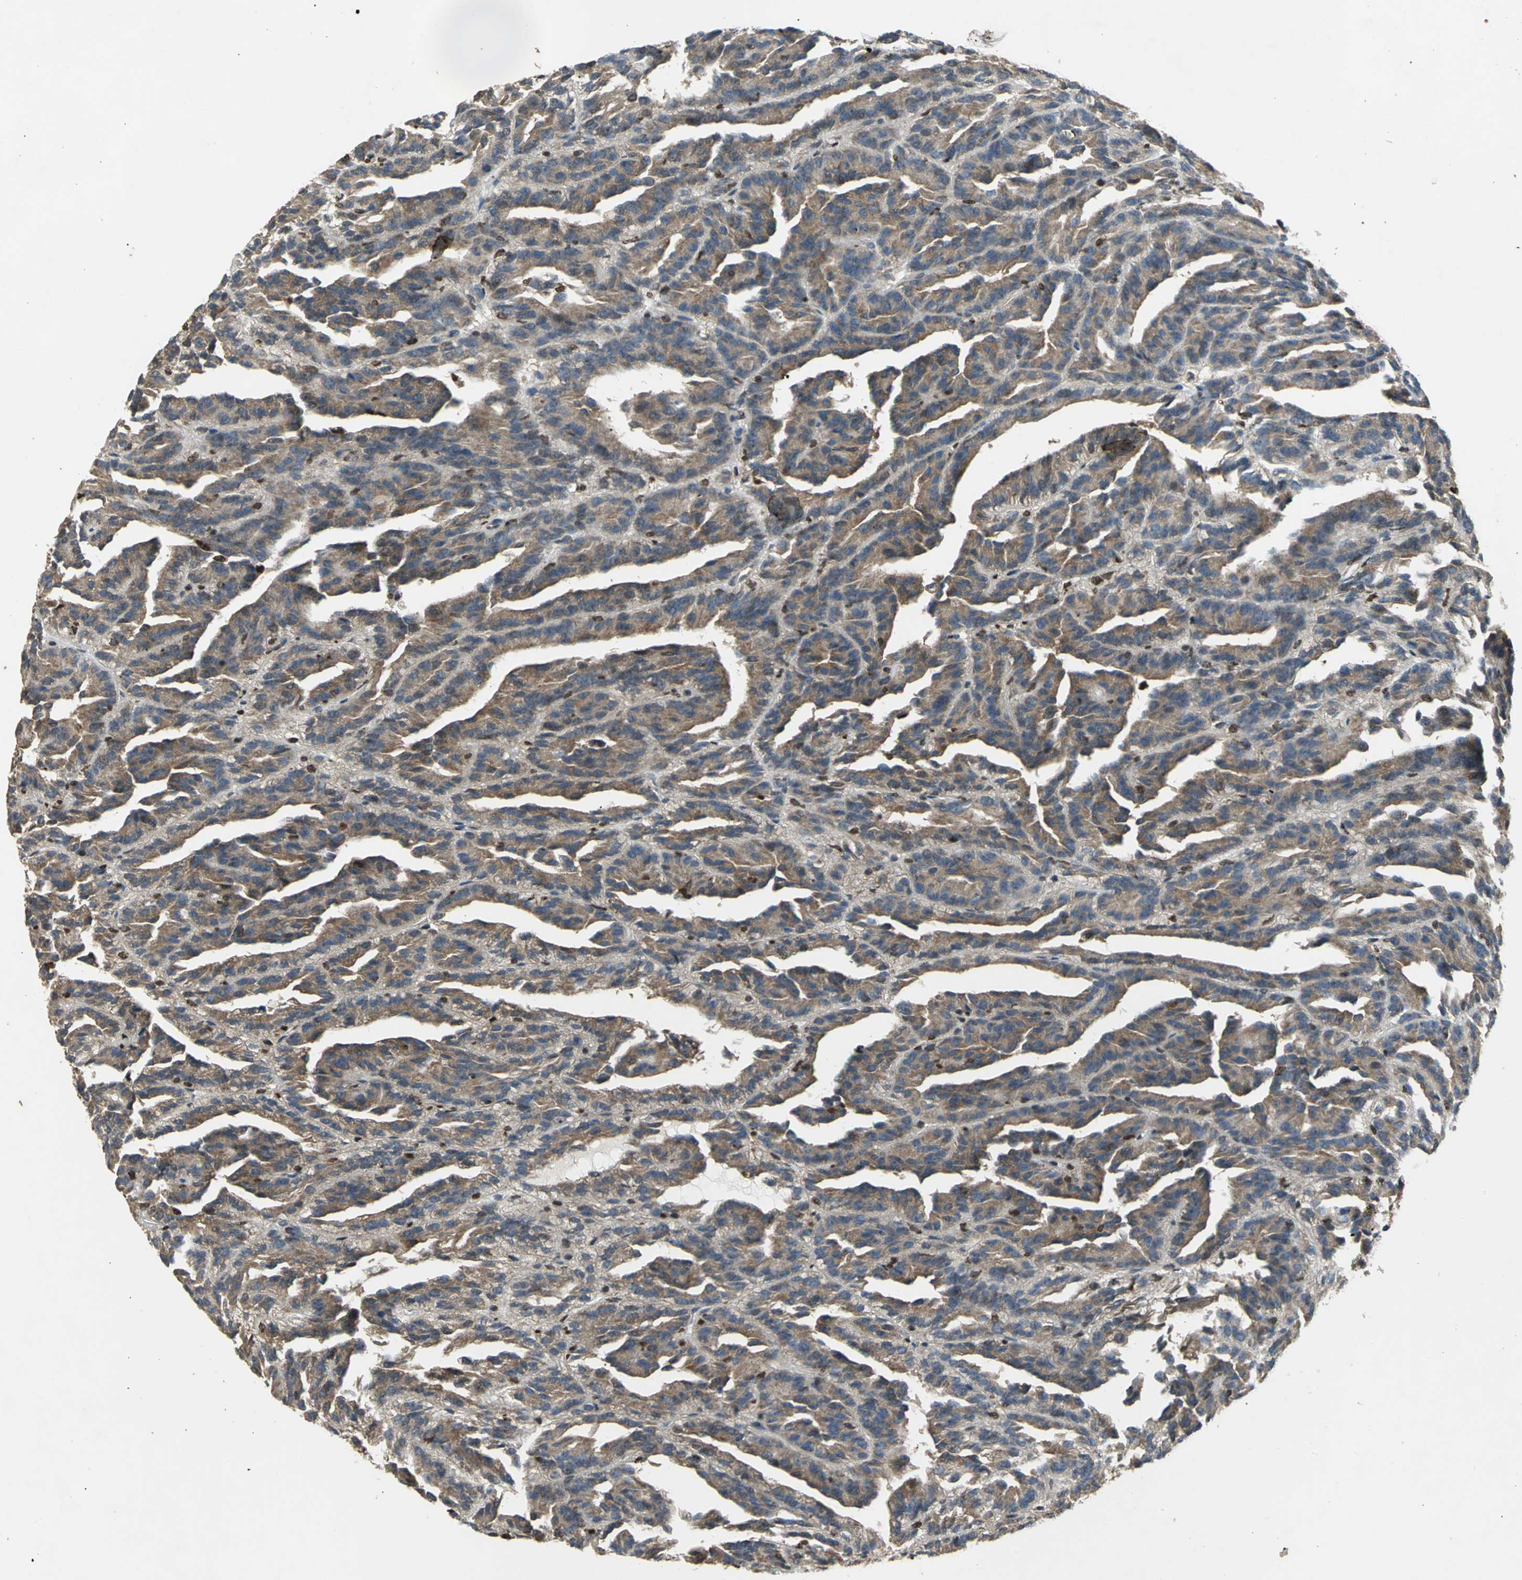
{"staining": {"intensity": "moderate", "quantity": "25%-75%", "location": "cytoplasmic/membranous"}, "tissue": "renal cancer", "cell_type": "Tumor cells", "image_type": "cancer", "snomed": [{"axis": "morphology", "description": "Adenocarcinoma, NOS"}, {"axis": "topography", "description": "Kidney"}], "caption": "Renal cancer (adenocarcinoma) stained for a protein (brown) exhibits moderate cytoplasmic/membranous positive positivity in approximately 25%-75% of tumor cells.", "gene": "AHR", "patient": {"sex": "male", "age": 46}}